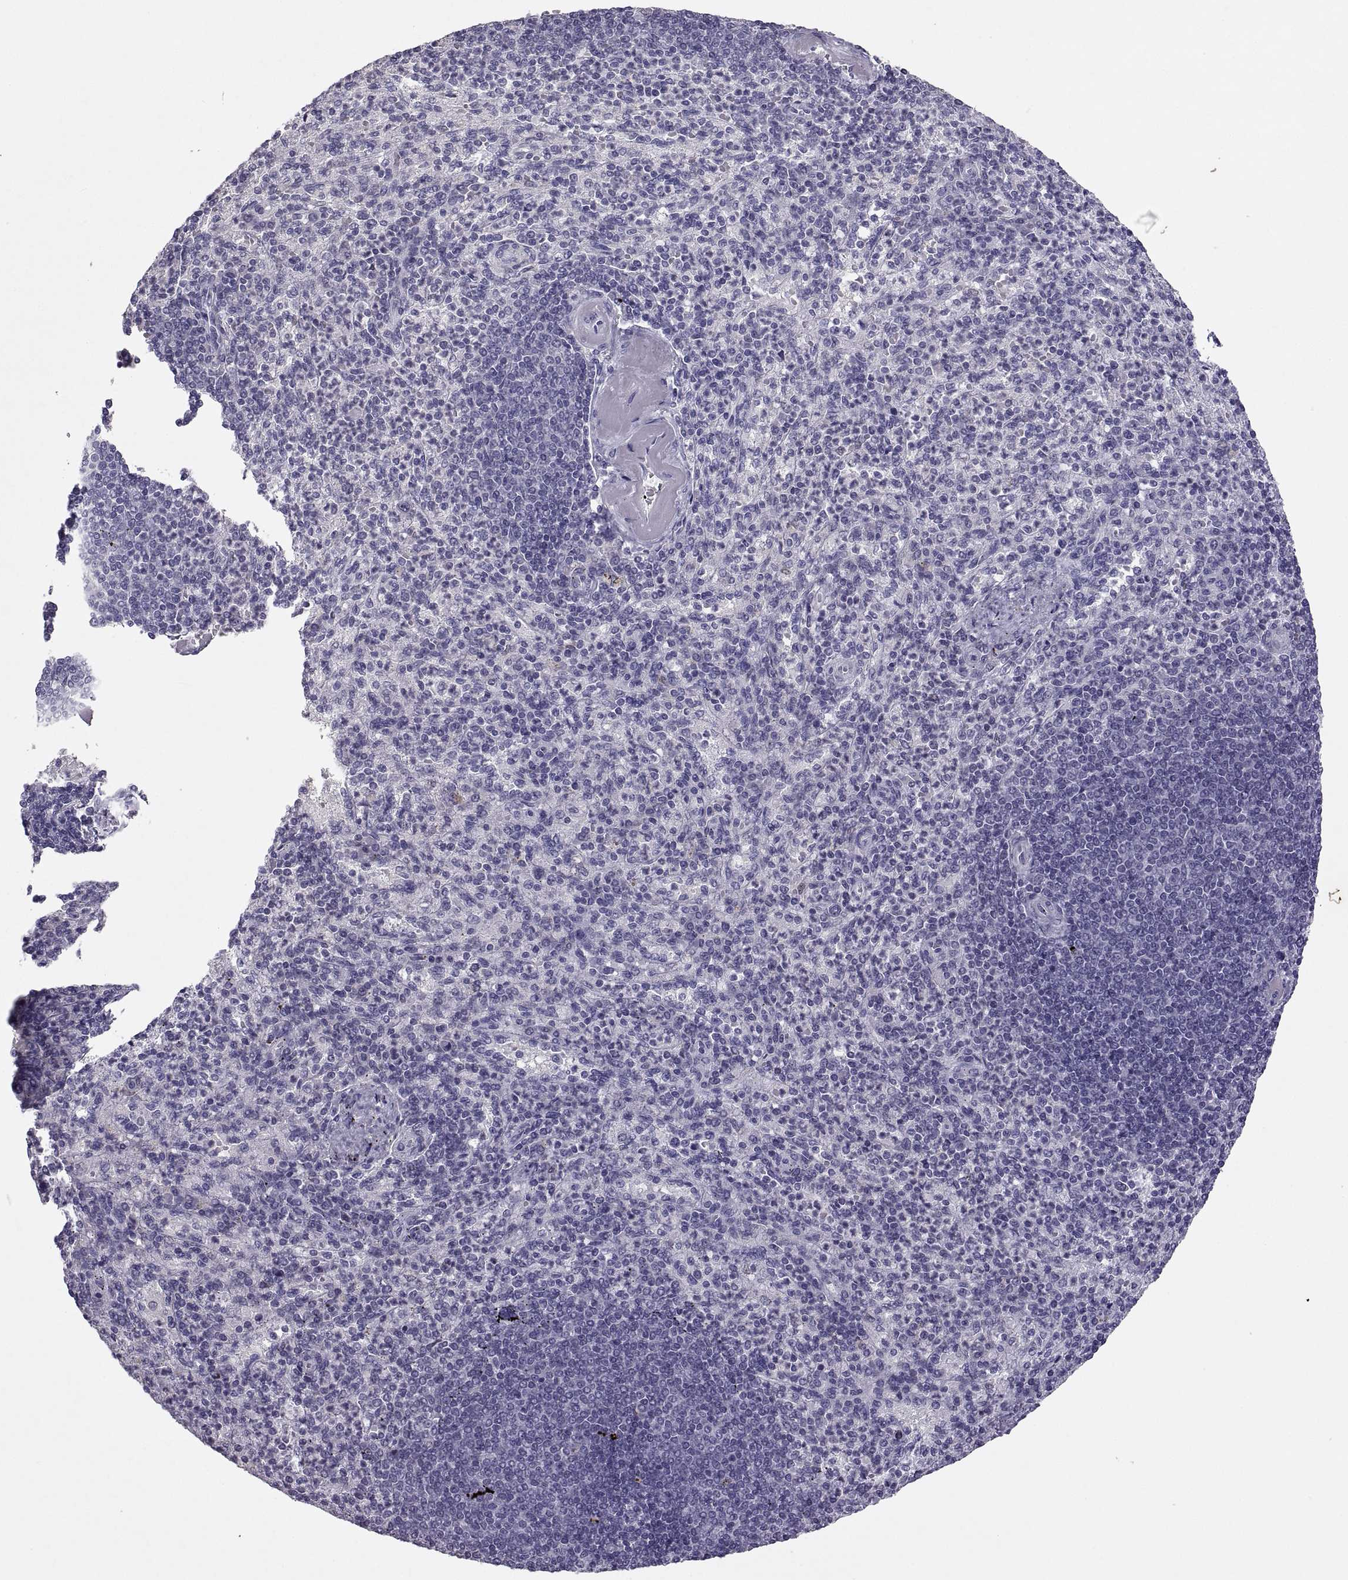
{"staining": {"intensity": "negative", "quantity": "none", "location": "none"}, "tissue": "spleen", "cell_type": "Cells in red pulp", "image_type": "normal", "snomed": [{"axis": "morphology", "description": "Normal tissue, NOS"}, {"axis": "topography", "description": "Spleen"}], "caption": "High power microscopy histopathology image of an immunohistochemistry (IHC) image of unremarkable spleen, revealing no significant staining in cells in red pulp. (DAB (3,3'-diaminobenzidine) immunohistochemistry (IHC) with hematoxylin counter stain).", "gene": "SOX21", "patient": {"sex": "female", "age": 74}}